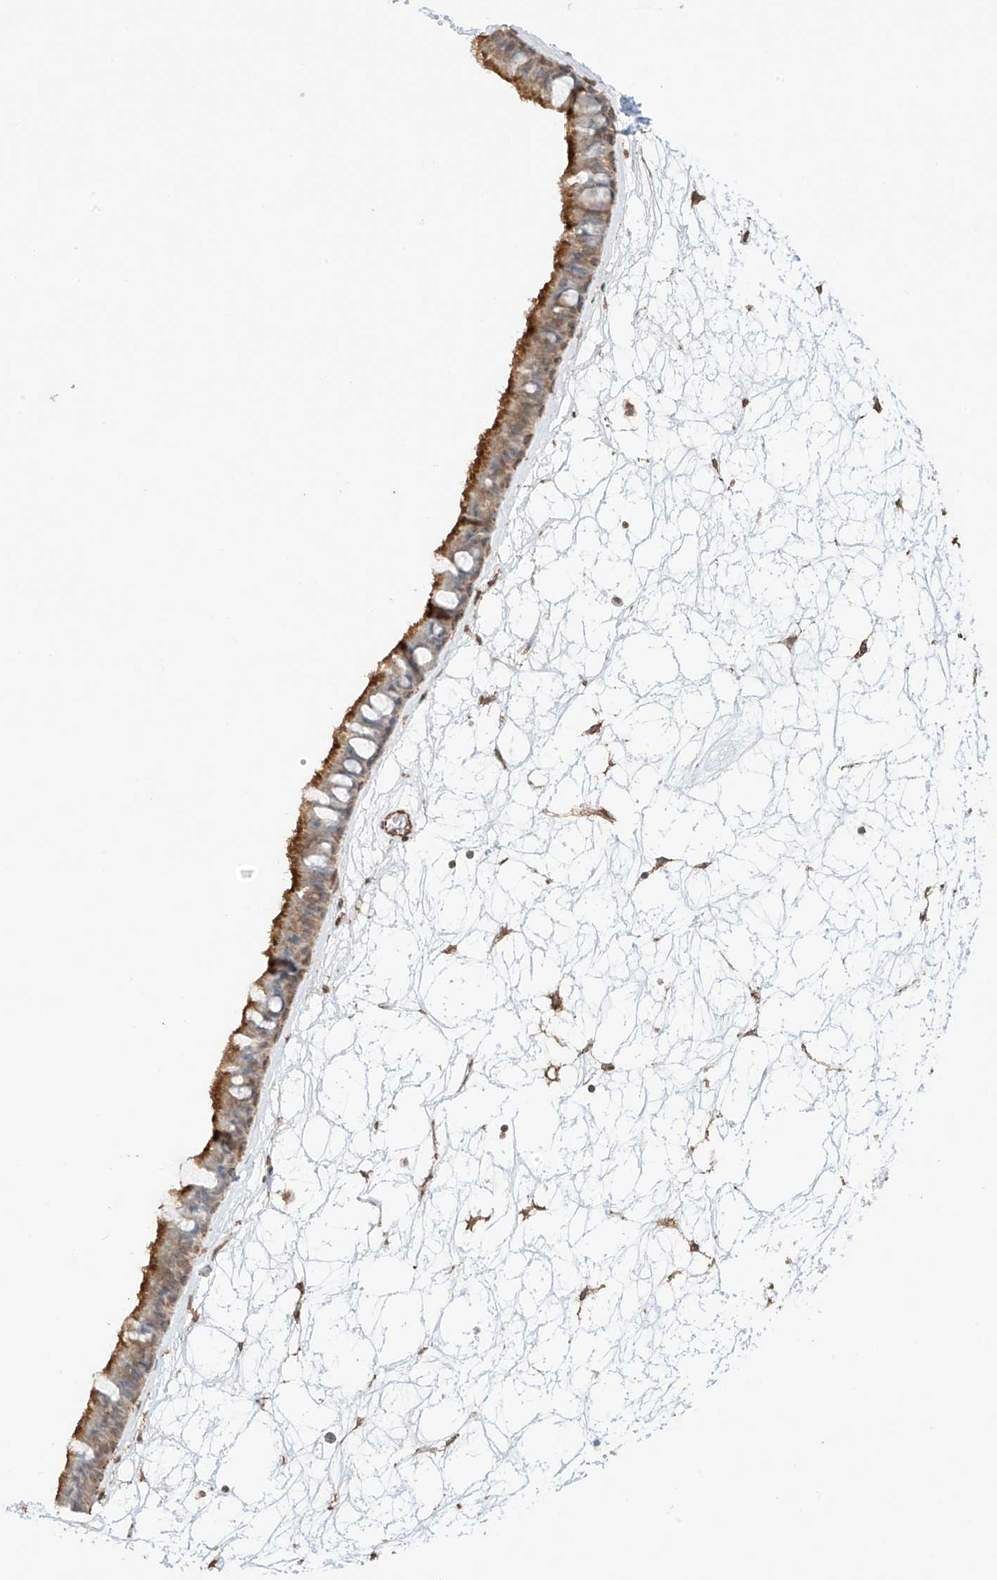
{"staining": {"intensity": "moderate", "quantity": ">75%", "location": "cytoplasmic/membranous"}, "tissue": "nasopharynx", "cell_type": "Respiratory epithelial cells", "image_type": "normal", "snomed": [{"axis": "morphology", "description": "Normal tissue, NOS"}, {"axis": "topography", "description": "Nasopharynx"}], "caption": "Human nasopharynx stained with a brown dye displays moderate cytoplasmic/membranous positive positivity in about >75% of respiratory epithelial cells.", "gene": "TTLL5", "patient": {"sex": "male", "age": 64}}